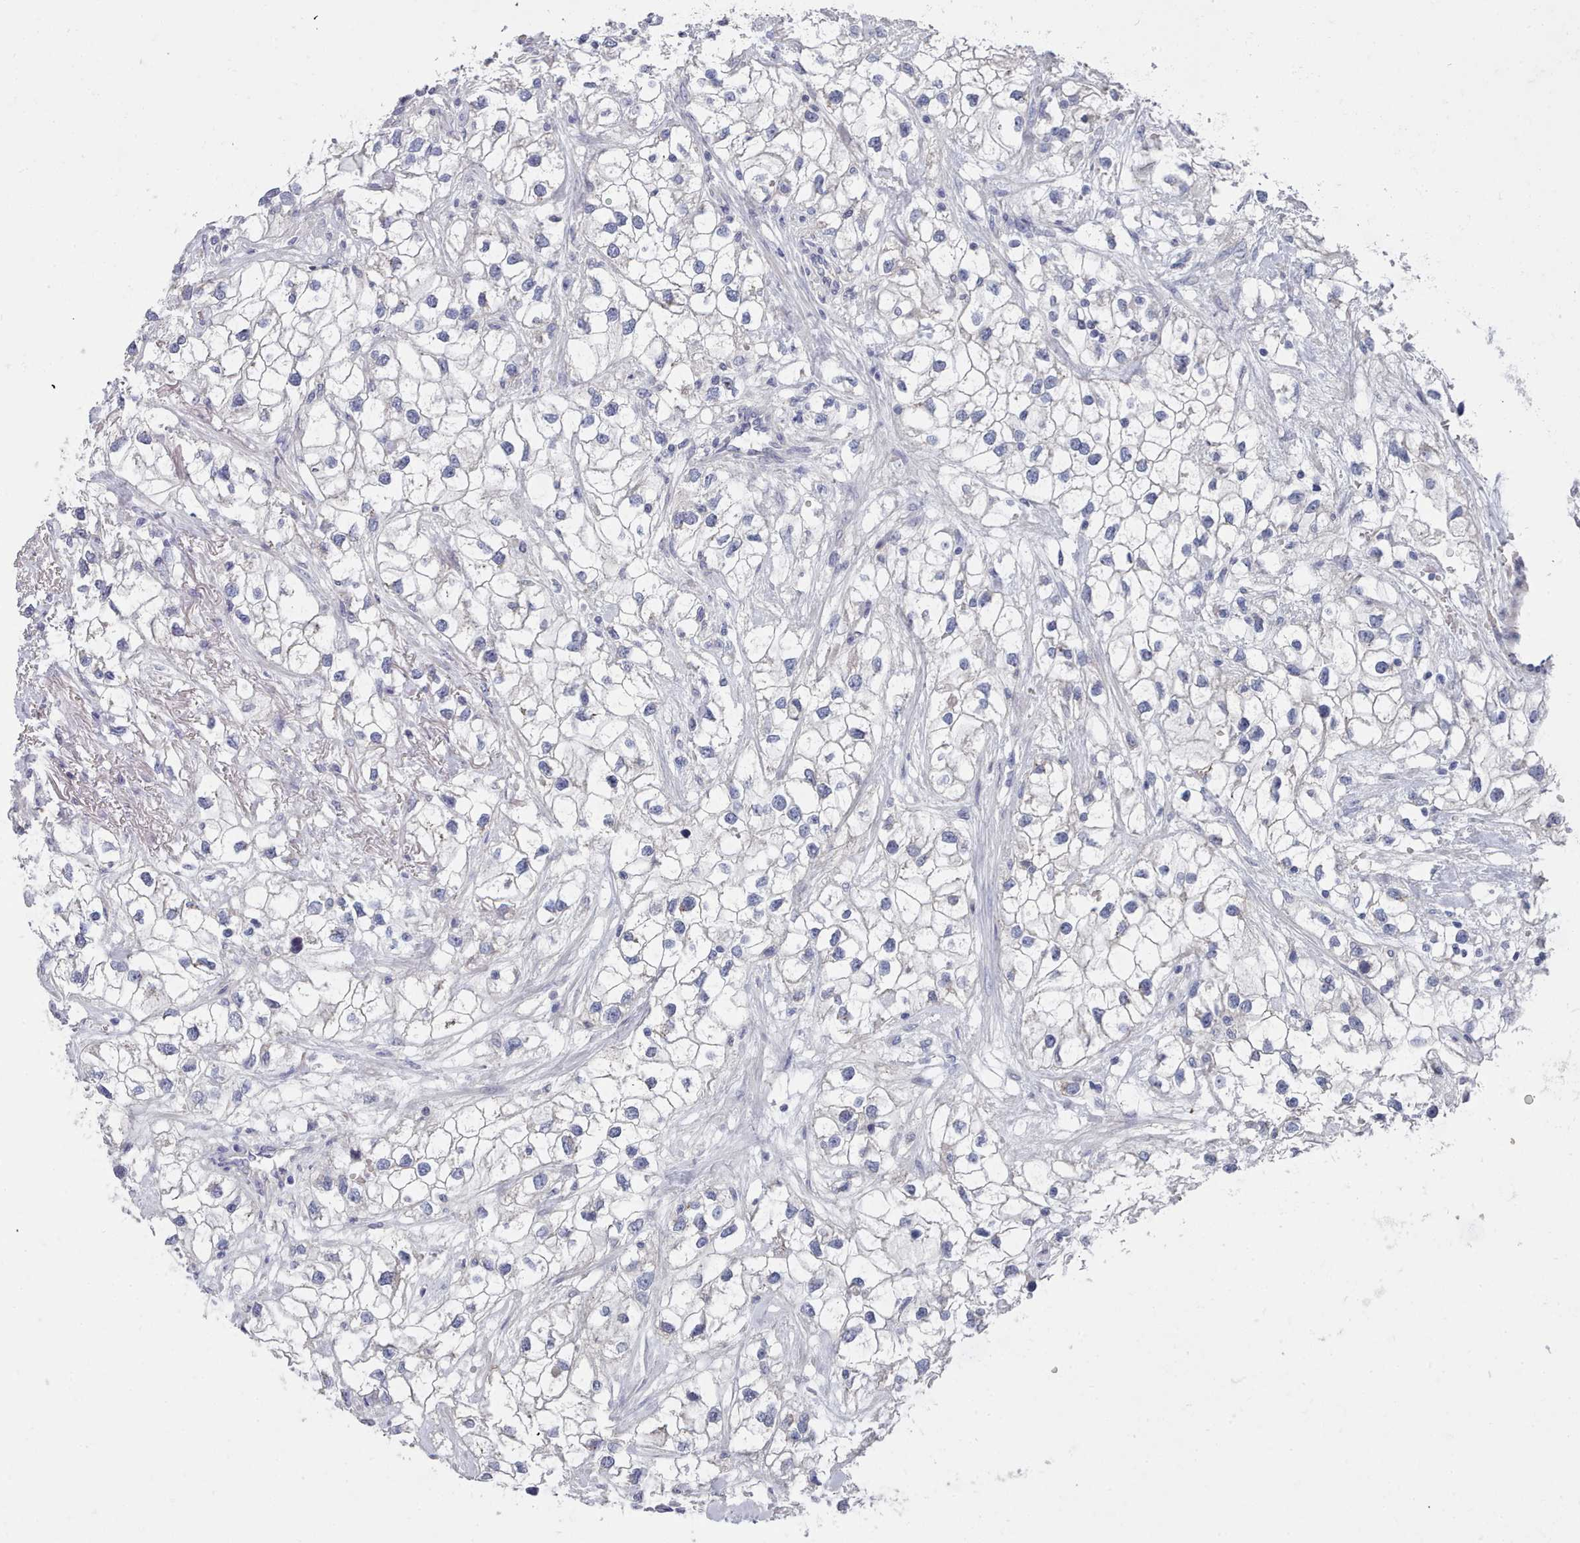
{"staining": {"intensity": "negative", "quantity": "none", "location": "none"}, "tissue": "renal cancer", "cell_type": "Tumor cells", "image_type": "cancer", "snomed": [{"axis": "morphology", "description": "Adenocarcinoma, NOS"}, {"axis": "topography", "description": "Kidney"}], "caption": "Immunohistochemical staining of renal cancer (adenocarcinoma) displays no significant positivity in tumor cells. (DAB immunohistochemistry (IHC) visualized using brightfield microscopy, high magnification).", "gene": "ACAD11", "patient": {"sex": "male", "age": 59}}